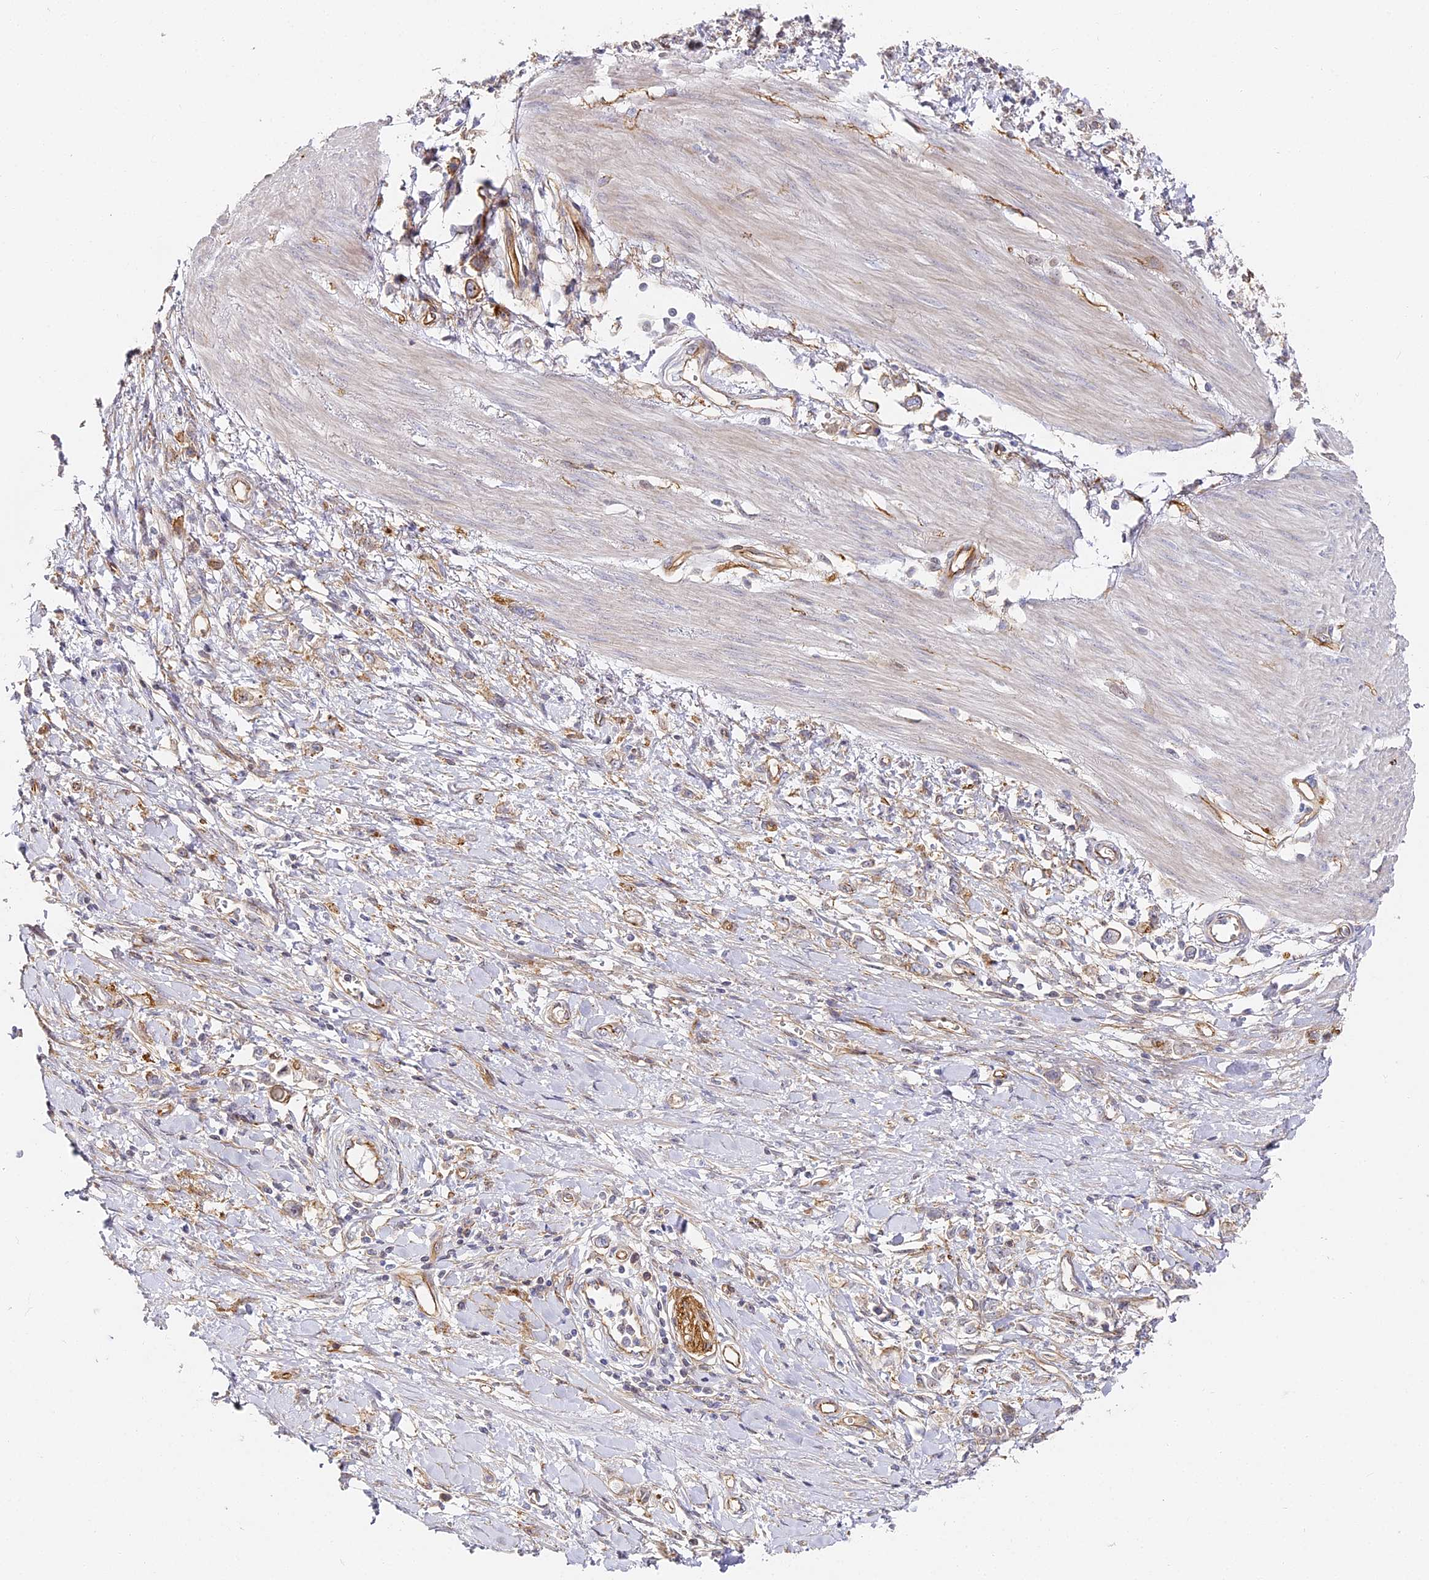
{"staining": {"intensity": "negative", "quantity": "none", "location": "none"}, "tissue": "stomach cancer", "cell_type": "Tumor cells", "image_type": "cancer", "snomed": [{"axis": "morphology", "description": "Adenocarcinoma, NOS"}, {"axis": "topography", "description": "Stomach"}], "caption": "This is an IHC micrograph of stomach adenocarcinoma. There is no positivity in tumor cells.", "gene": "CCDC30", "patient": {"sex": "female", "age": 76}}